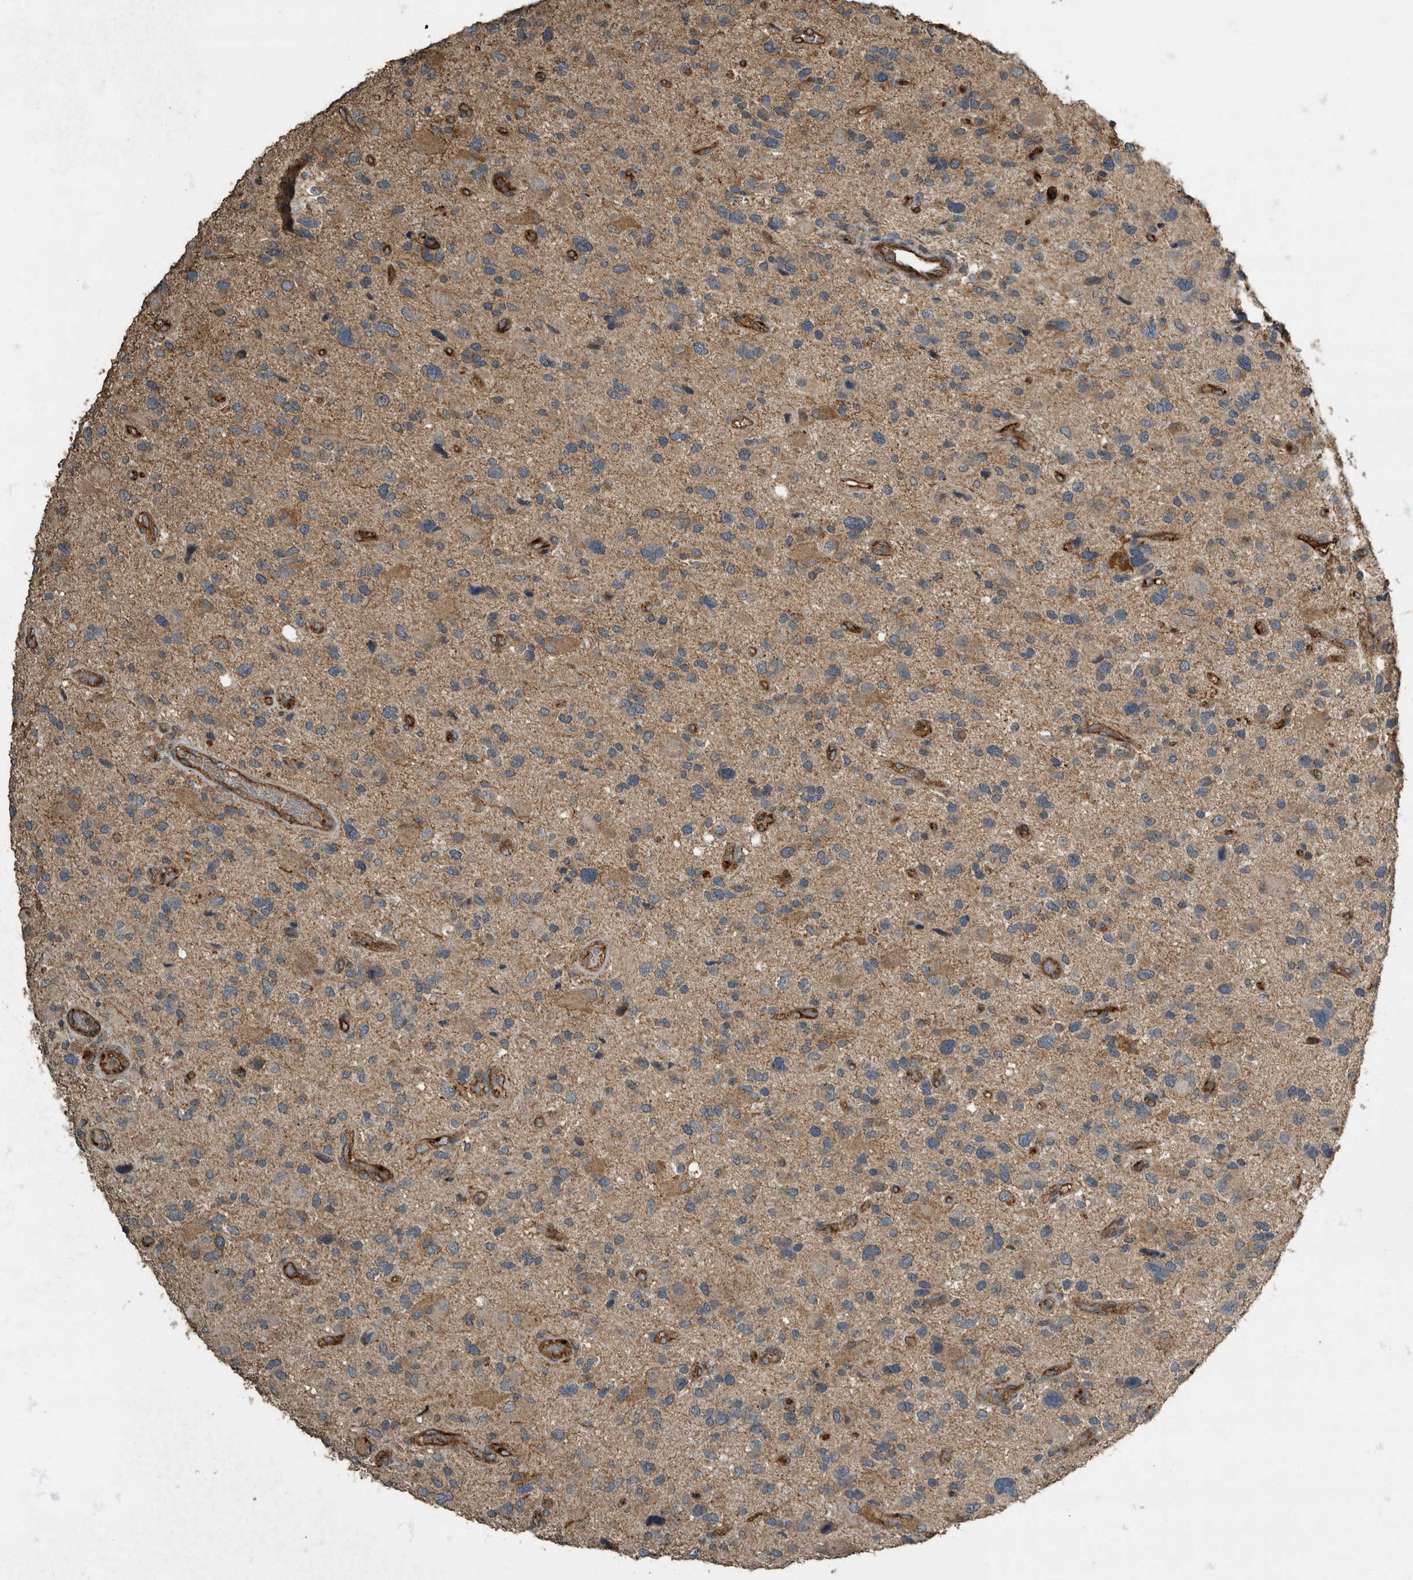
{"staining": {"intensity": "negative", "quantity": "none", "location": "none"}, "tissue": "glioma", "cell_type": "Tumor cells", "image_type": "cancer", "snomed": [{"axis": "morphology", "description": "Glioma, malignant, High grade"}, {"axis": "topography", "description": "Brain"}], "caption": "The immunohistochemistry (IHC) photomicrograph has no significant expression in tumor cells of glioma tissue.", "gene": "IL15RA", "patient": {"sex": "male", "age": 33}}